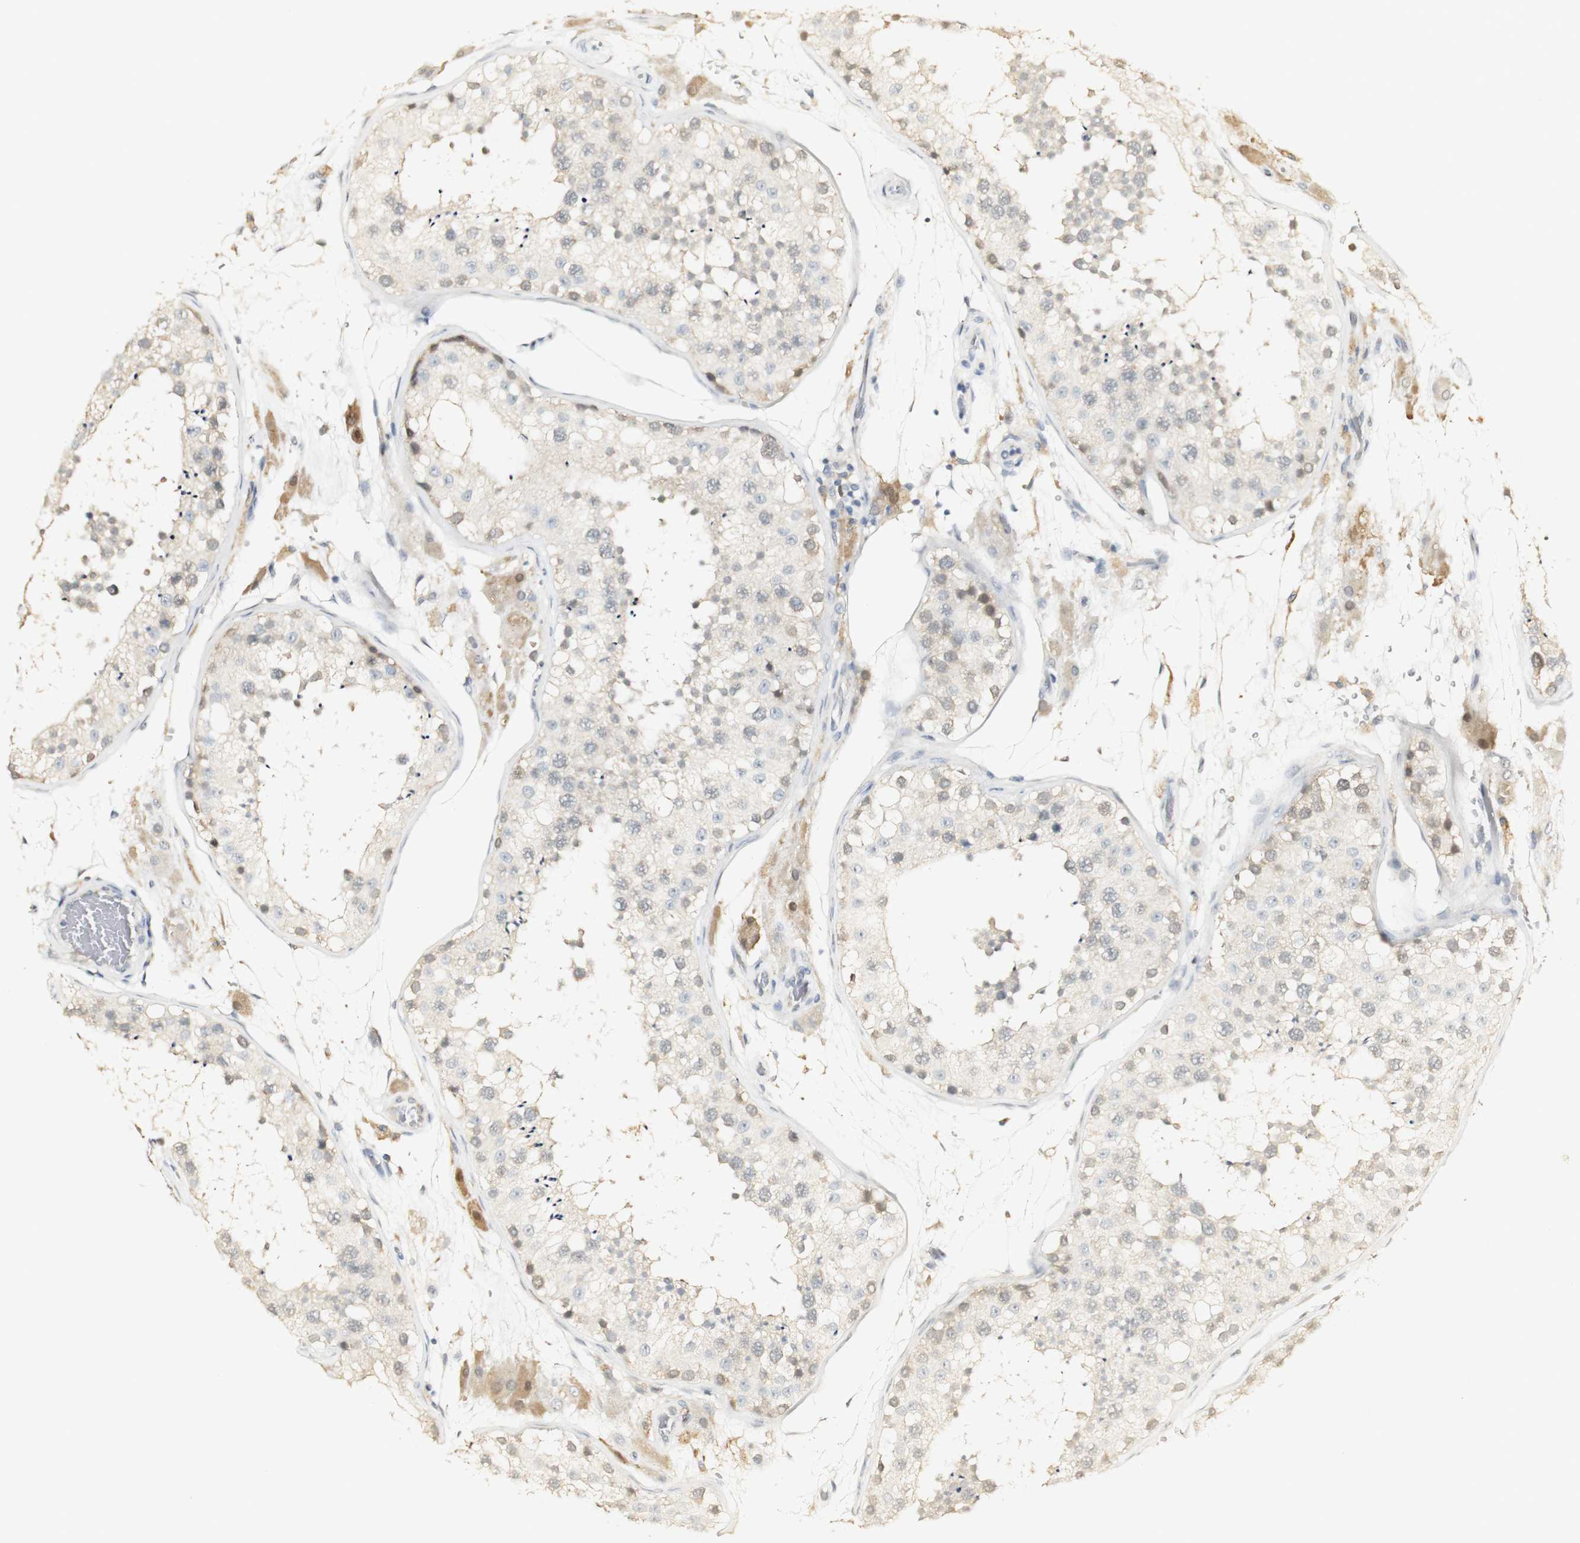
{"staining": {"intensity": "weak", "quantity": "<25%", "location": "cytoplasmic/membranous"}, "tissue": "testis", "cell_type": "Cells in seminiferous ducts", "image_type": "normal", "snomed": [{"axis": "morphology", "description": "Normal tissue, NOS"}, {"axis": "topography", "description": "Testis"}, {"axis": "topography", "description": "Epididymis"}], "caption": "Image shows no protein positivity in cells in seminiferous ducts of unremarkable testis.", "gene": "SYT7", "patient": {"sex": "male", "age": 26}}